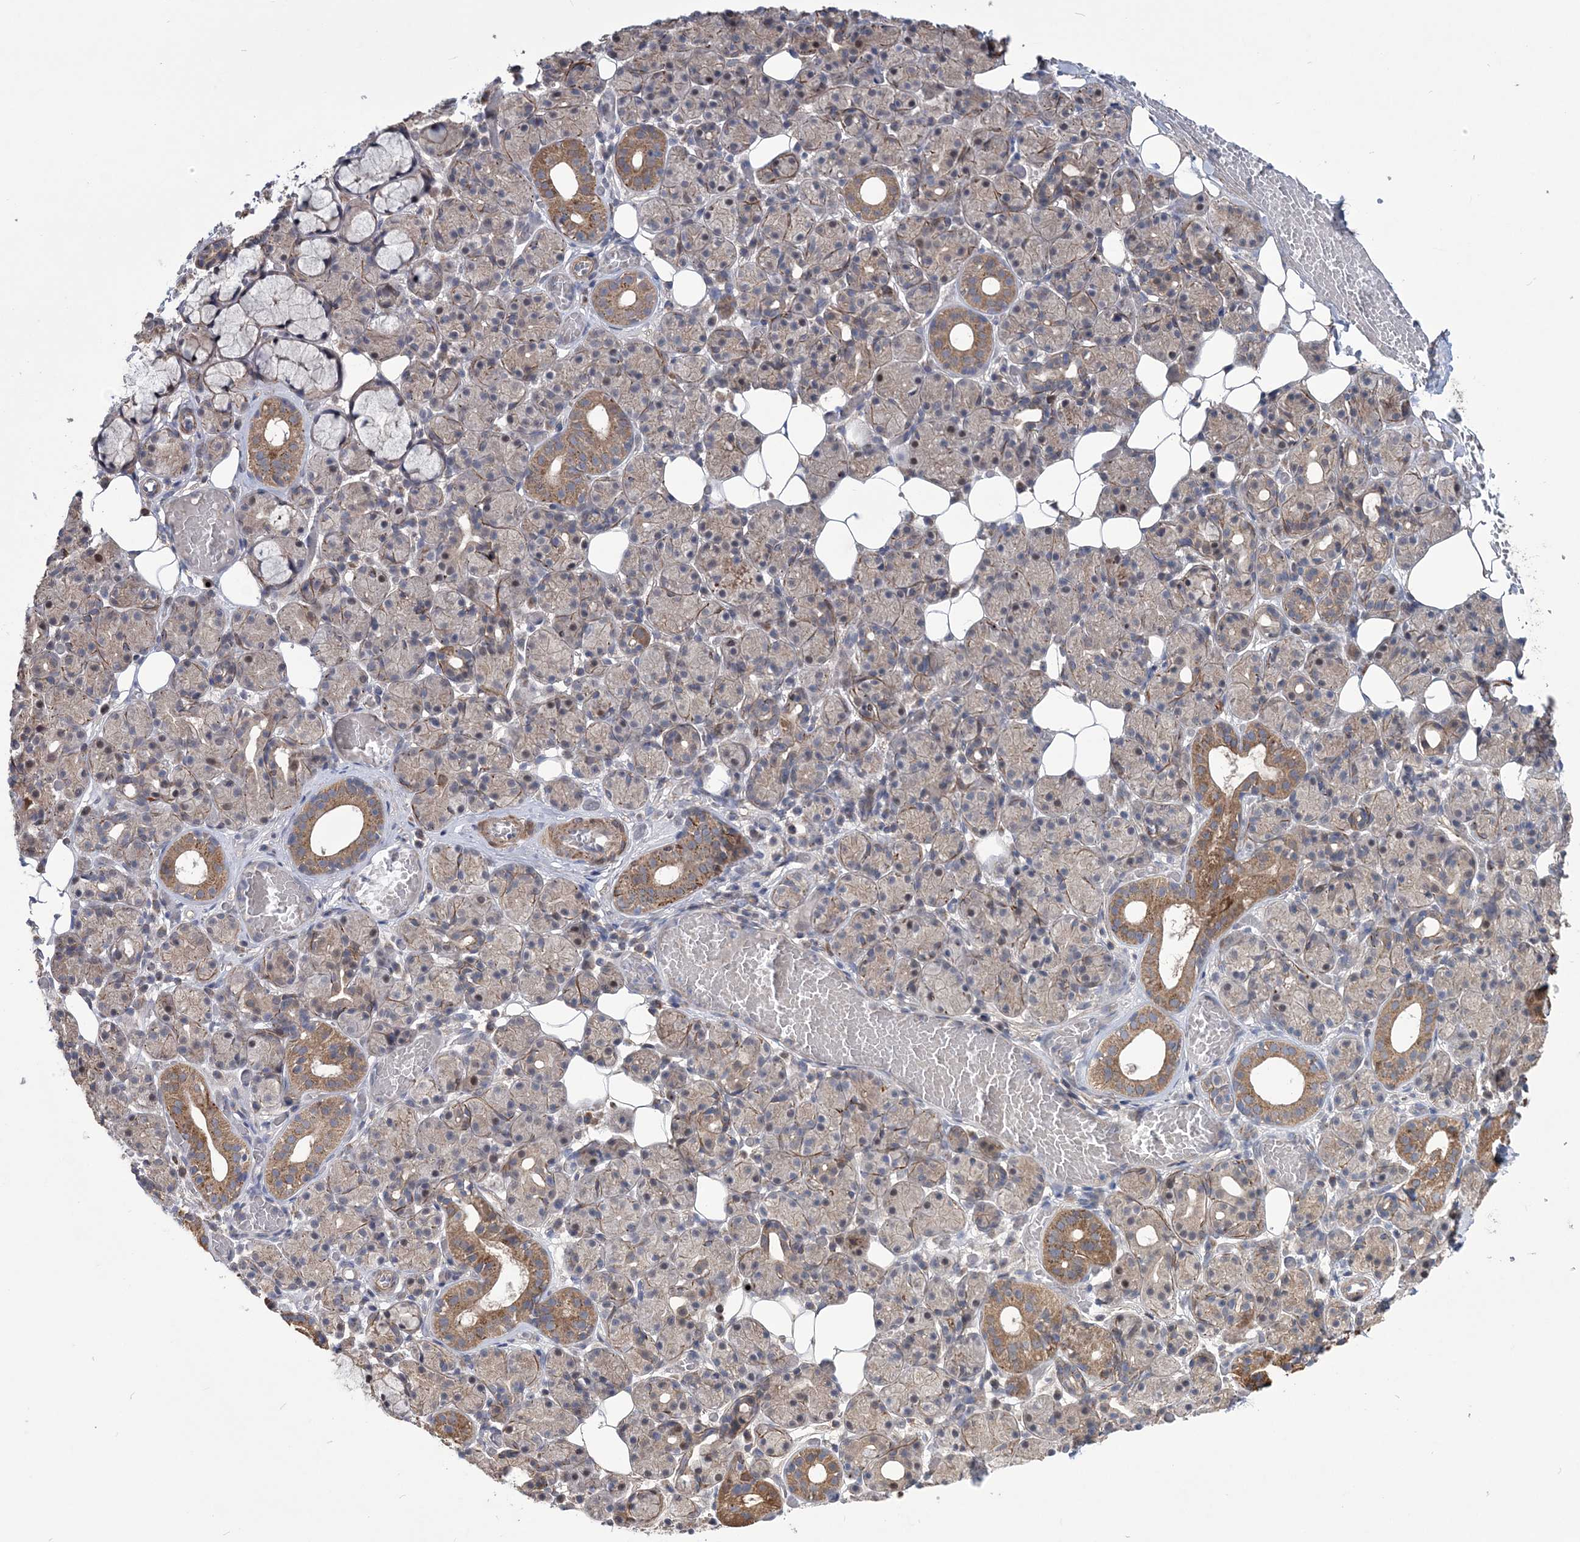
{"staining": {"intensity": "moderate", "quantity": "<25%", "location": "cytoplasmic/membranous"}, "tissue": "salivary gland", "cell_type": "Glandular cells", "image_type": "normal", "snomed": [{"axis": "morphology", "description": "Normal tissue, NOS"}, {"axis": "topography", "description": "Salivary gland"}], "caption": "Human salivary gland stained with a protein marker displays moderate staining in glandular cells.", "gene": "PPP2R2B", "patient": {"sex": "male", "age": 63}}